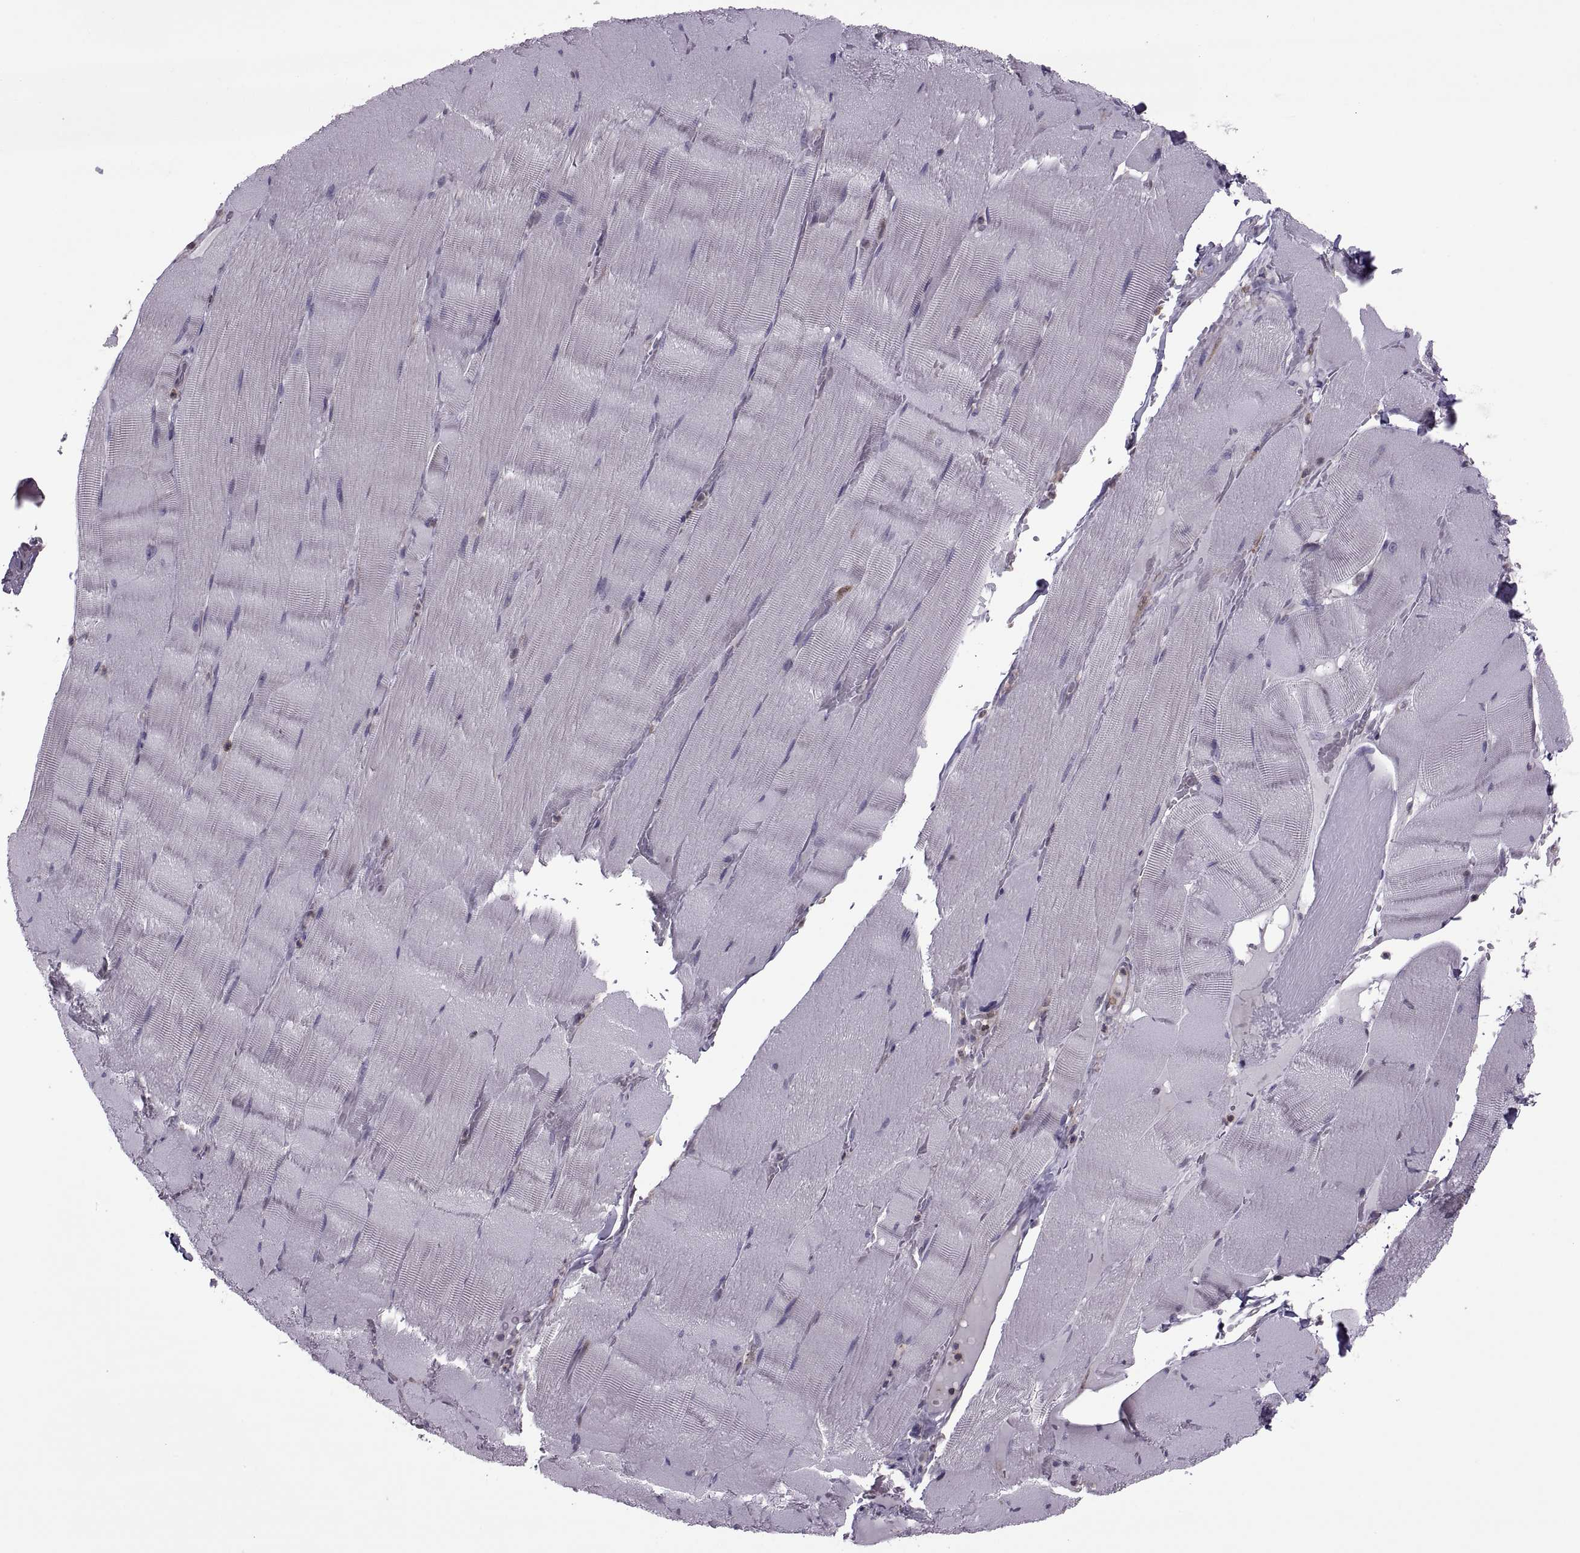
{"staining": {"intensity": "negative", "quantity": "none", "location": "none"}, "tissue": "skeletal muscle", "cell_type": "Myocytes", "image_type": "normal", "snomed": [{"axis": "morphology", "description": "Normal tissue, NOS"}, {"axis": "topography", "description": "Skeletal muscle"}], "caption": "Myocytes show no significant protein expression in unremarkable skeletal muscle. (DAB IHC, high magnification).", "gene": "ODF3", "patient": {"sex": "male", "age": 56}}